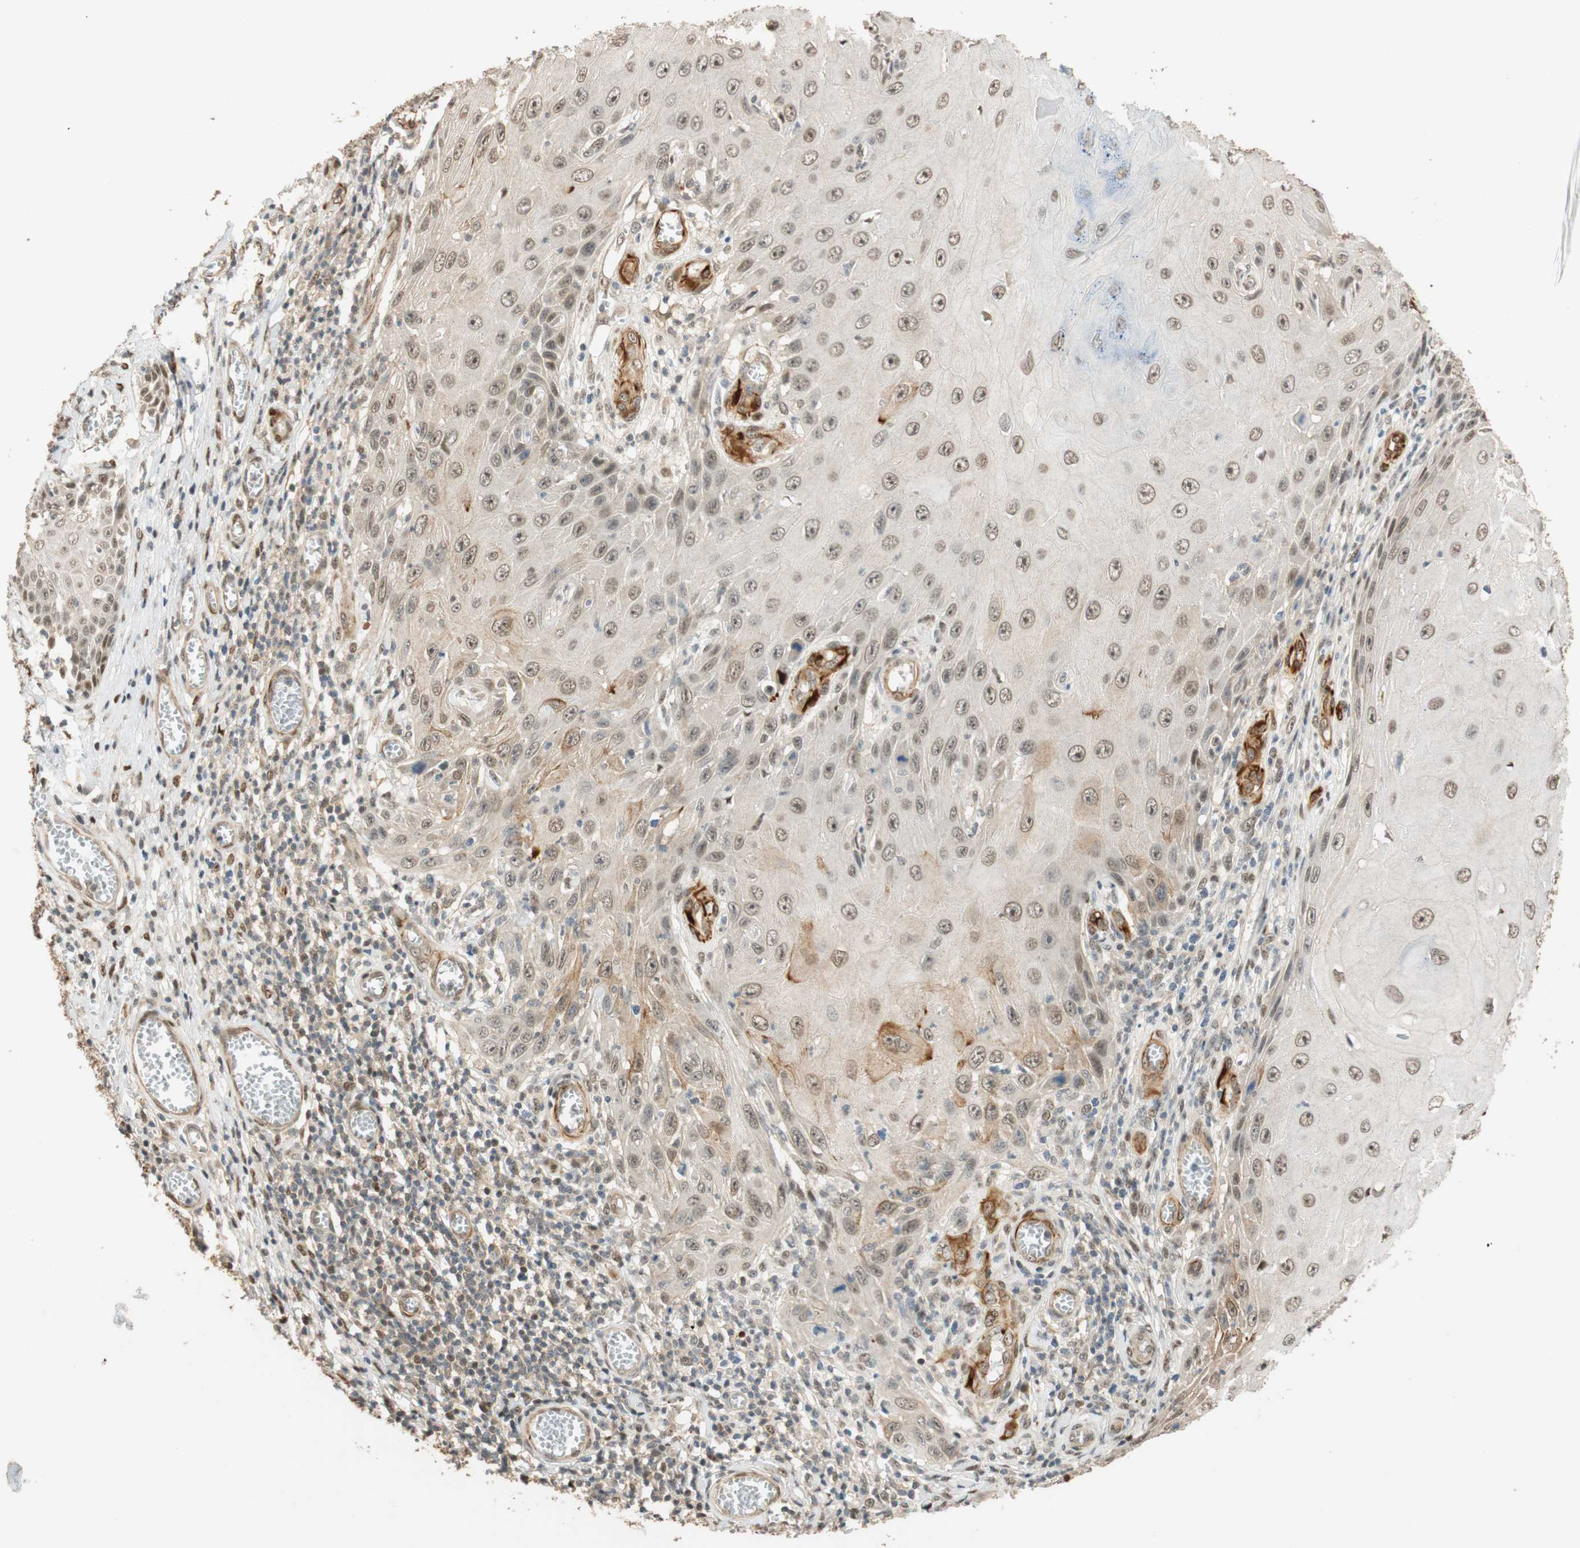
{"staining": {"intensity": "weak", "quantity": "<25%", "location": "cytoplasmic/membranous"}, "tissue": "skin cancer", "cell_type": "Tumor cells", "image_type": "cancer", "snomed": [{"axis": "morphology", "description": "Squamous cell carcinoma, NOS"}, {"axis": "topography", "description": "Skin"}], "caption": "Tumor cells show no significant positivity in skin squamous cell carcinoma. (DAB immunohistochemistry (IHC), high magnification).", "gene": "NES", "patient": {"sex": "female", "age": 73}}